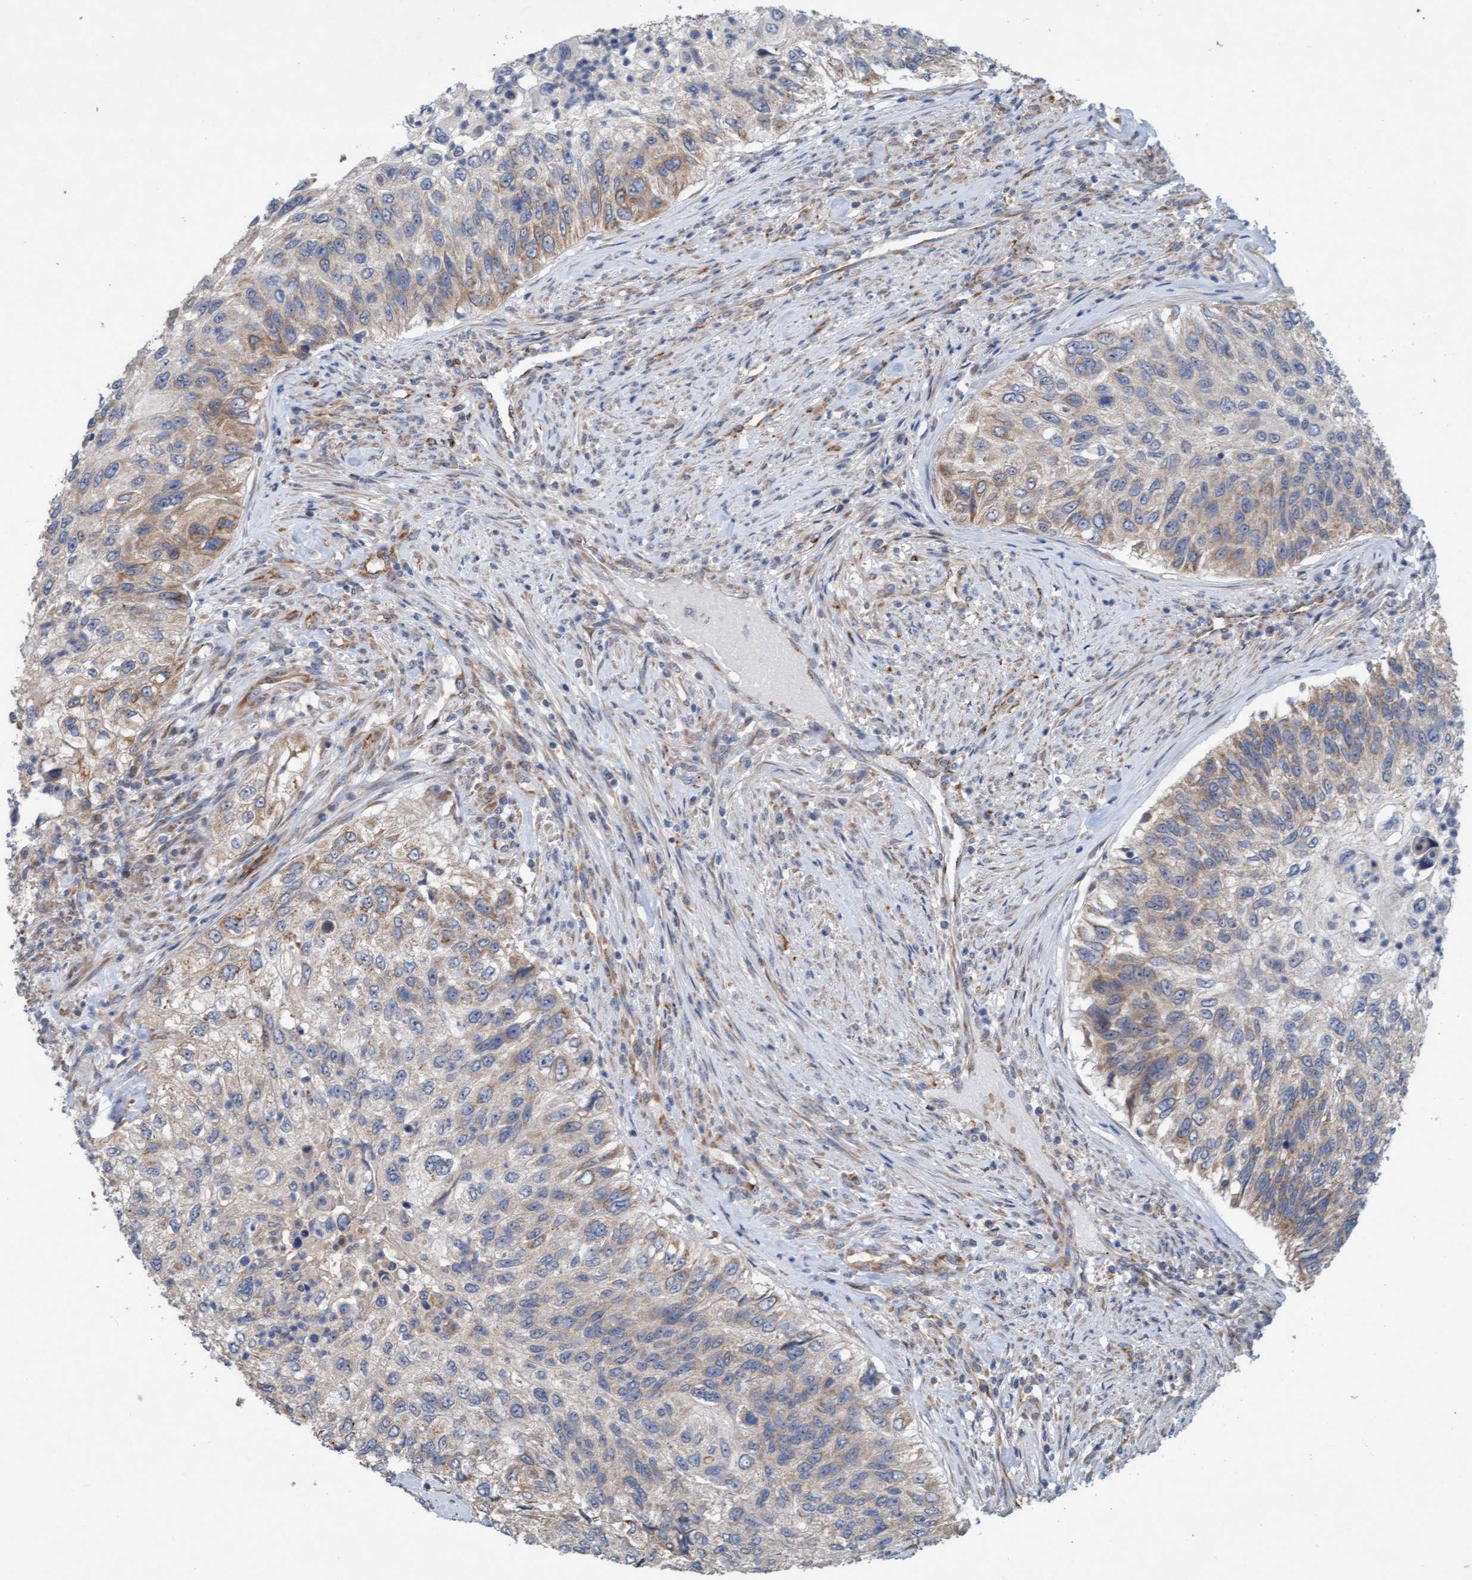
{"staining": {"intensity": "weak", "quantity": "<25%", "location": "cytoplasmic/membranous"}, "tissue": "urothelial cancer", "cell_type": "Tumor cells", "image_type": "cancer", "snomed": [{"axis": "morphology", "description": "Urothelial carcinoma, High grade"}, {"axis": "topography", "description": "Urinary bladder"}], "caption": "The immunohistochemistry micrograph has no significant staining in tumor cells of urothelial cancer tissue.", "gene": "ZNF566", "patient": {"sex": "female", "age": 60}}